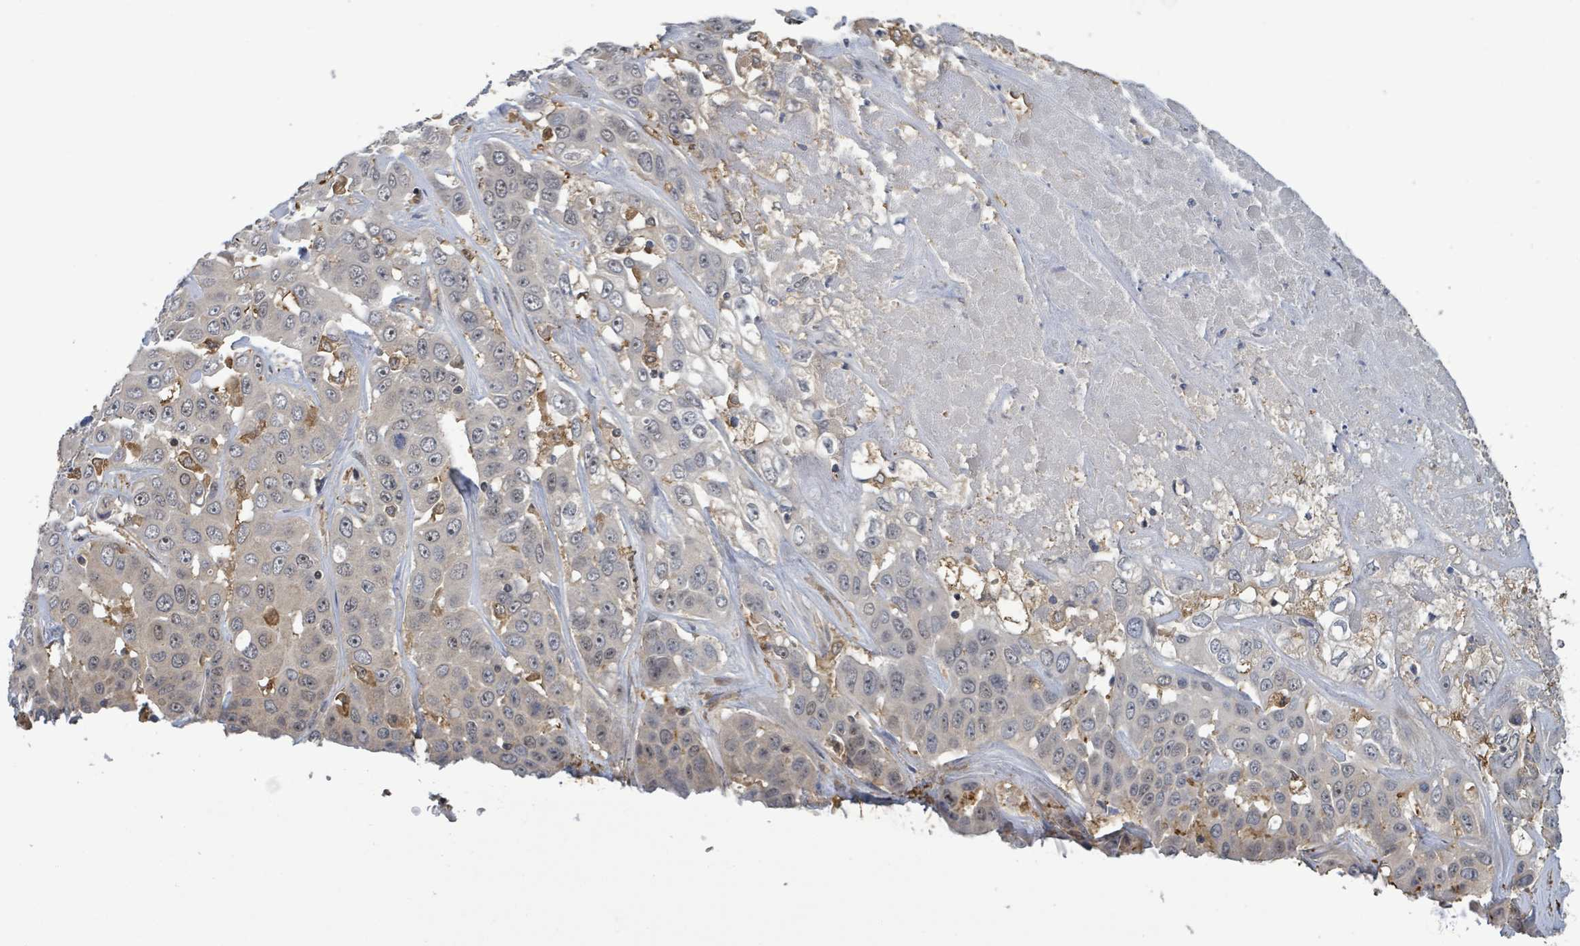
{"staining": {"intensity": "negative", "quantity": "none", "location": "none"}, "tissue": "liver cancer", "cell_type": "Tumor cells", "image_type": "cancer", "snomed": [{"axis": "morphology", "description": "Cholangiocarcinoma"}, {"axis": "topography", "description": "Liver"}], "caption": "Immunohistochemical staining of human cholangiocarcinoma (liver) exhibits no significant staining in tumor cells.", "gene": "FBXO6", "patient": {"sex": "female", "age": 52}}